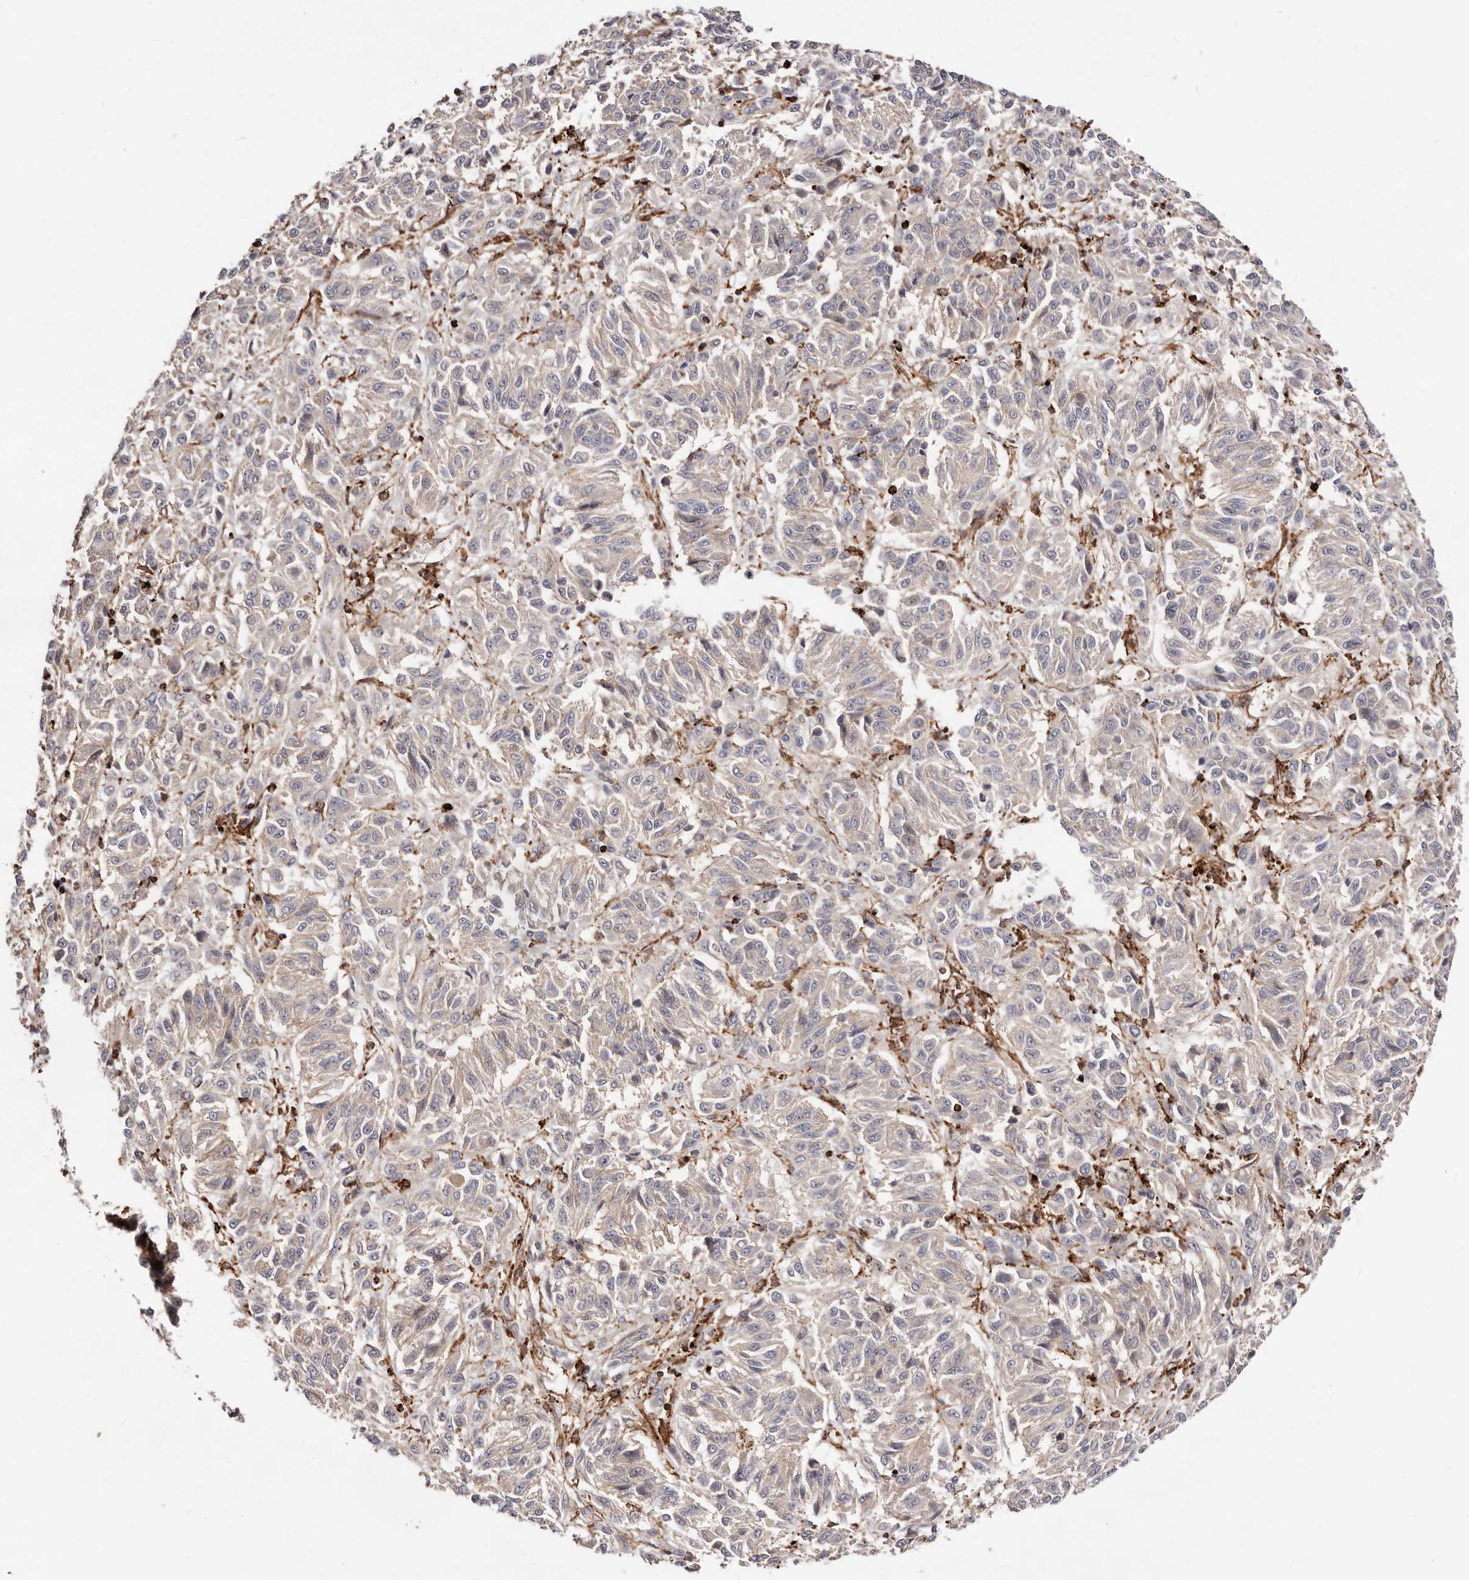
{"staining": {"intensity": "weak", "quantity": "<25%", "location": "cytoplasmic/membranous"}, "tissue": "melanoma", "cell_type": "Tumor cells", "image_type": "cancer", "snomed": [{"axis": "morphology", "description": "Malignant melanoma, Metastatic site"}, {"axis": "topography", "description": "Lung"}], "caption": "Tumor cells show no significant protein expression in melanoma.", "gene": "PTPN22", "patient": {"sex": "male", "age": 64}}